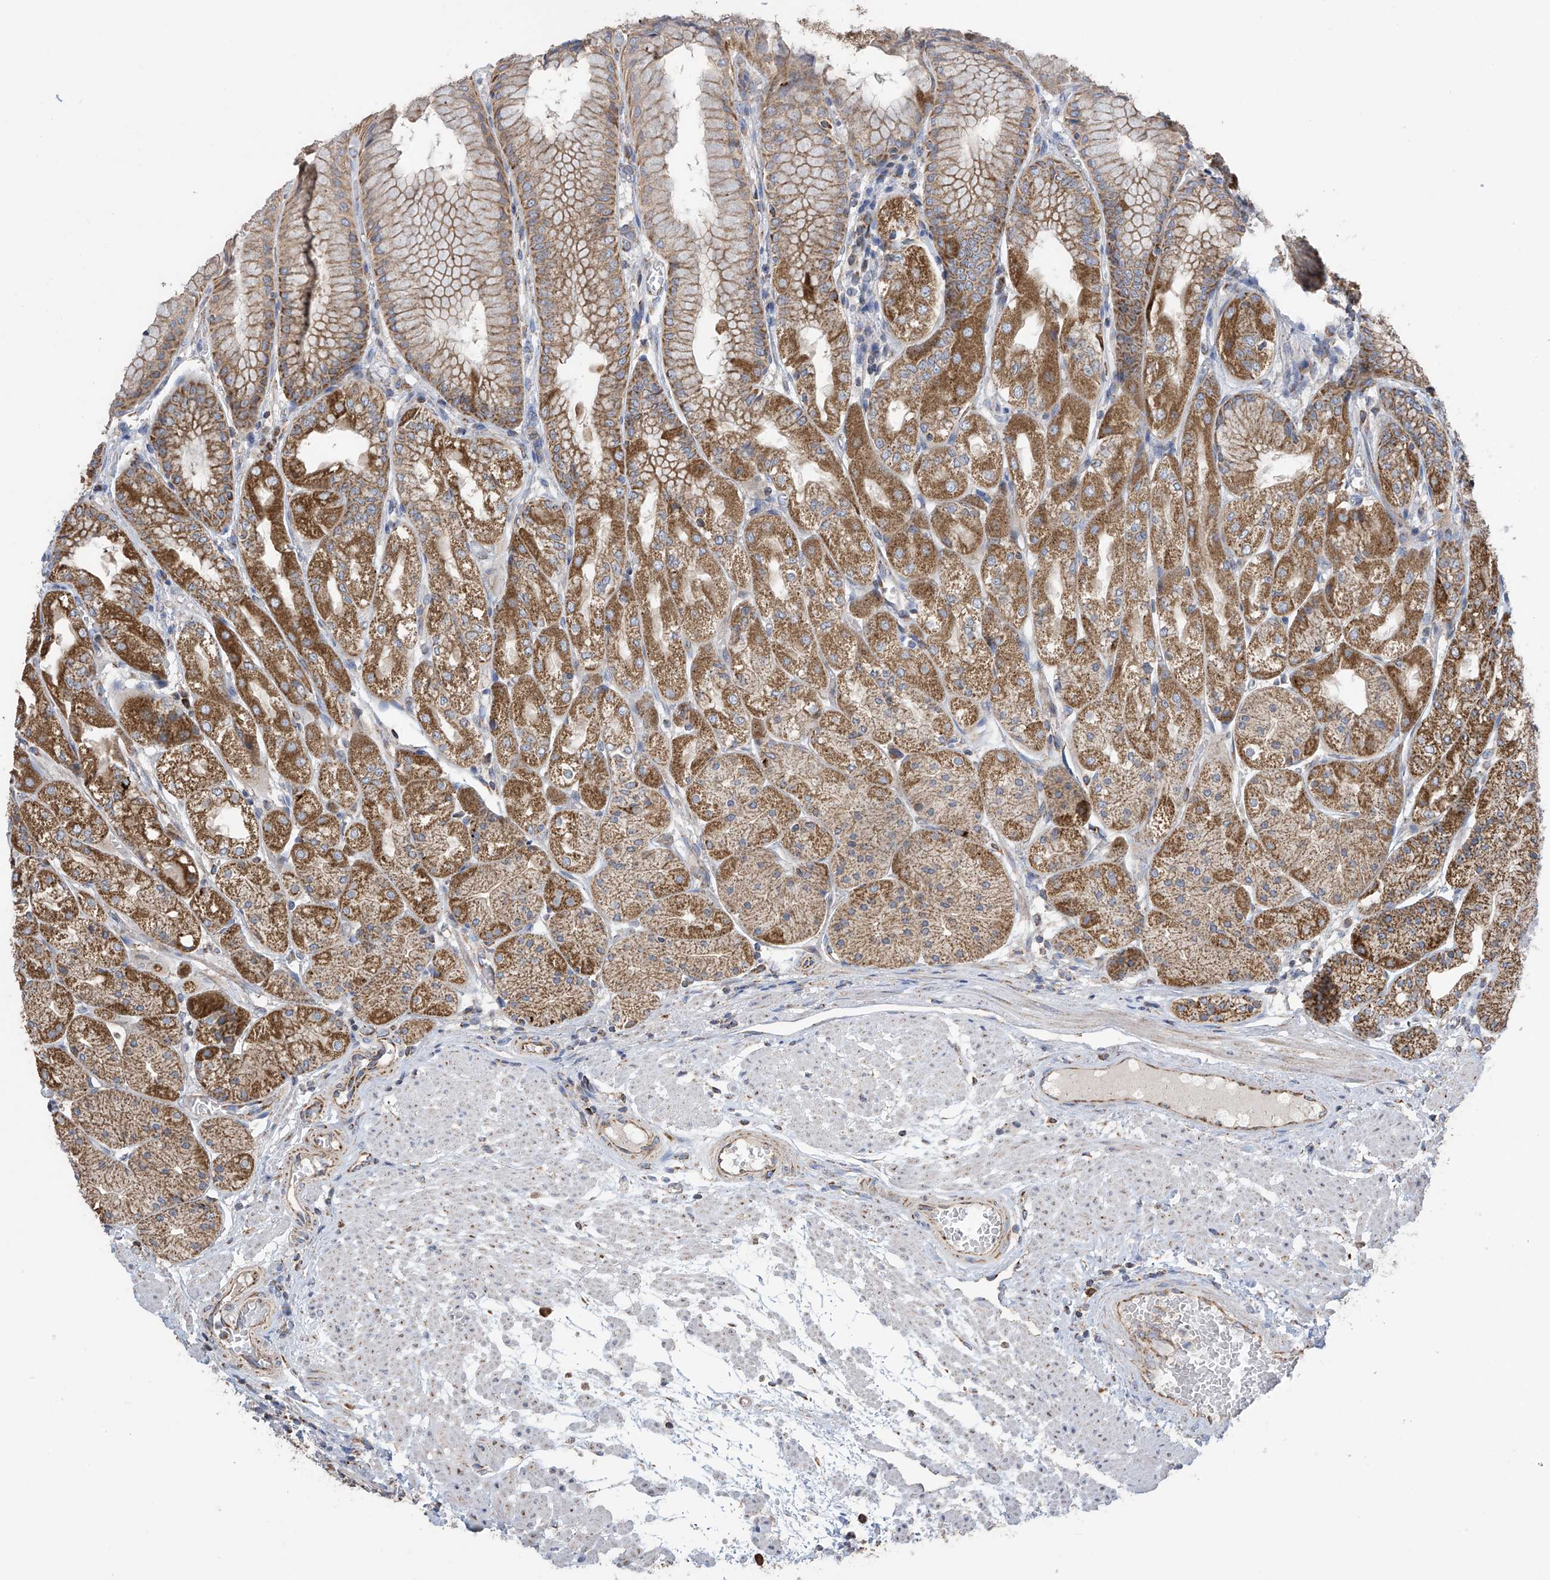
{"staining": {"intensity": "strong", "quantity": ">75%", "location": "cytoplasmic/membranous"}, "tissue": "stomach", "cell_type": "Glandular cells", "image_type": "normal", "snomed": [{"axis": "morphology", "description": "Normal tissue, NOS"}, {"axis": "topography", "description": "Stomach, upper"}], "caption": "Stomach stained for a protein (brown) shows strong cytoplasmic/membranous positive expression in approximately >75% of glandular cells.", "gene": "PNPT1", "patient": {"sex": "male", "age": 72}}